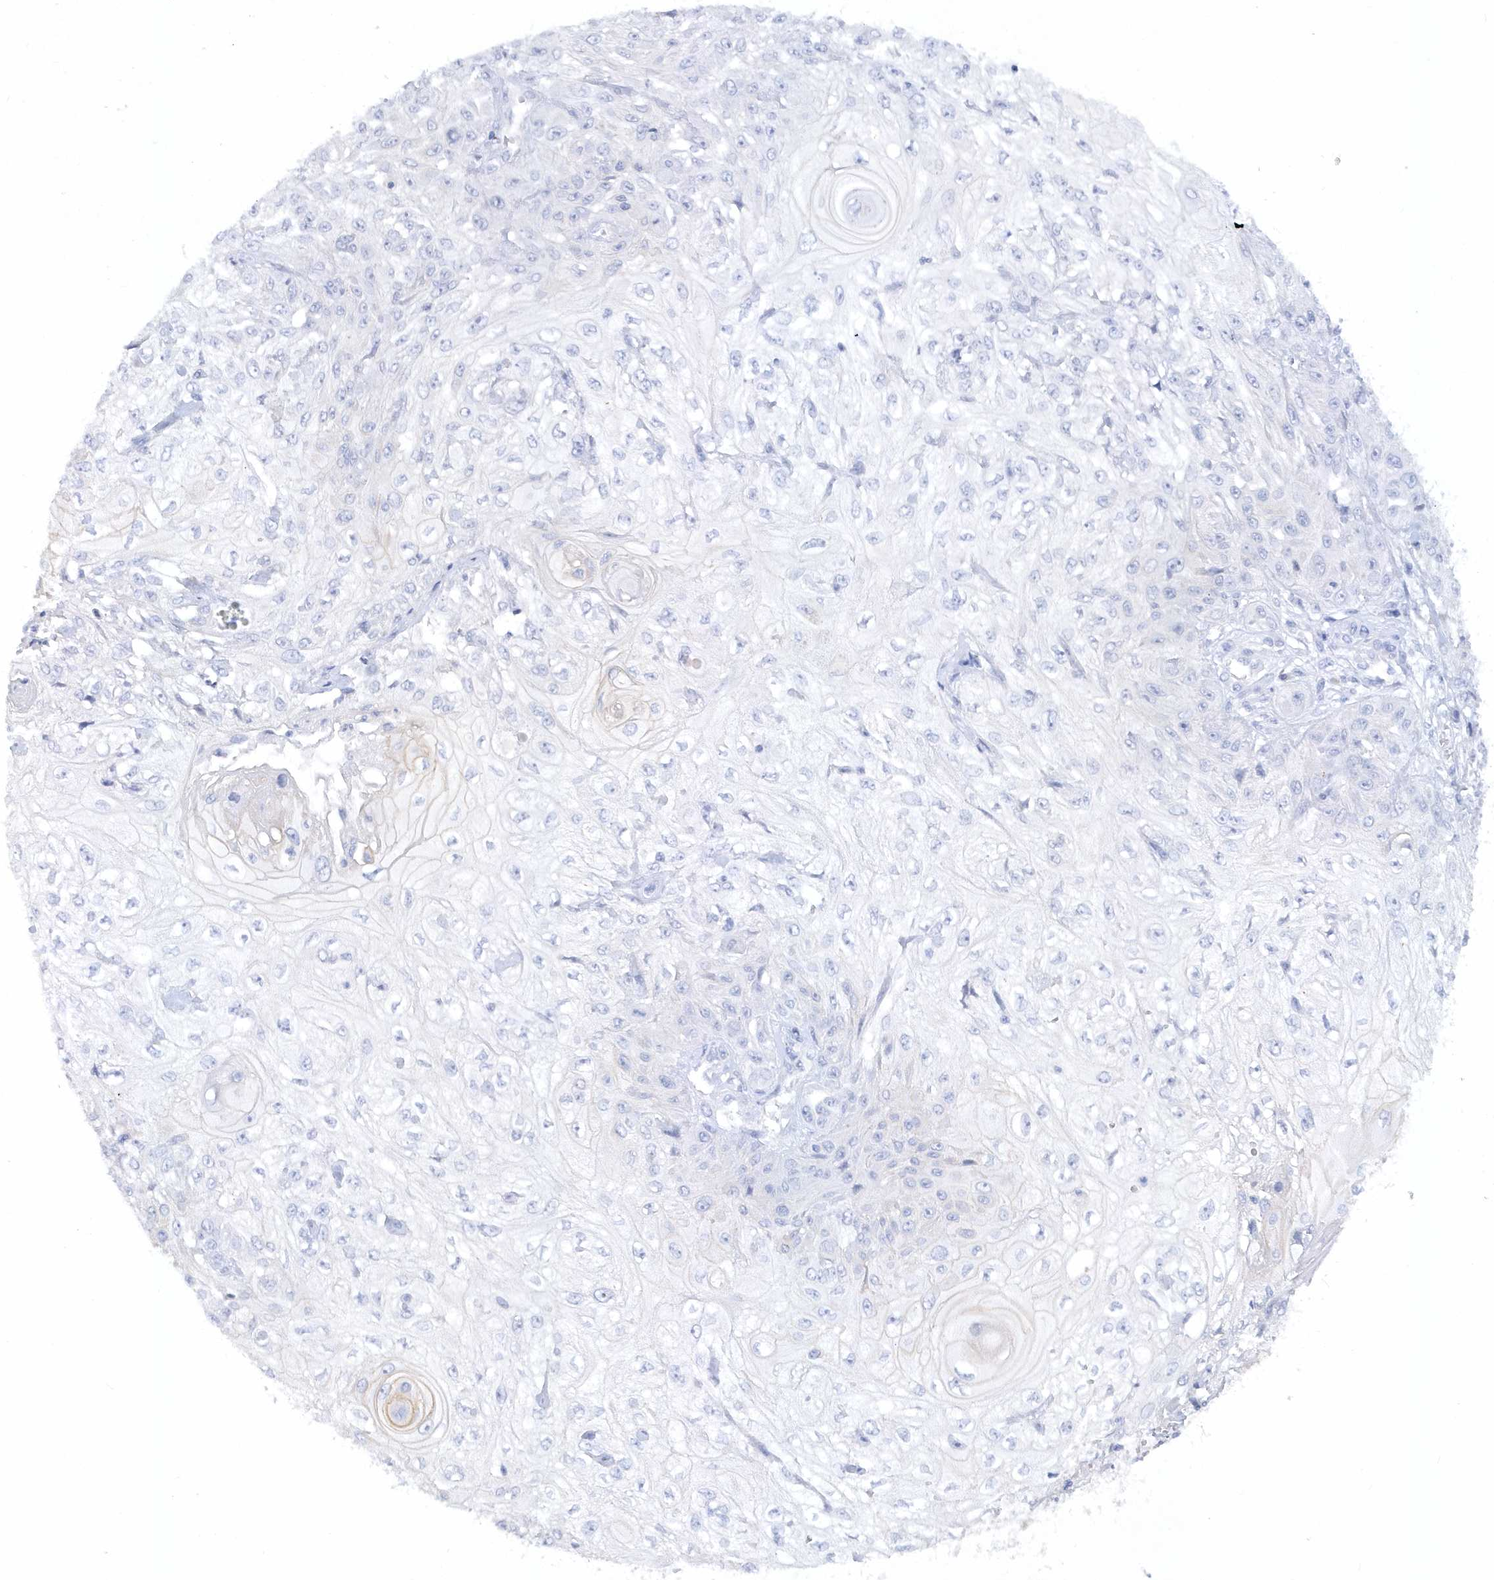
{"staining": {"intensity": "negative", "quantity": "none", "location": "none"}, "tissue": "skin cancer", "cell_type": "Tumor cells", "image_type": "cancer", "snomed": [{"axis": "morphology", "description": "Squamous cell carcinoma, NOS"}, {"axis": "morphology", "description": "Squamous cell carcinoma, metastatic, NOS"}, {"axis": "topography", "description": "Skin"}, {"axis": "topography", "description": "Lymph node"}], "caption": "DAB immunohistochemical staining of squamous cell carcinoma (skin) reveals no significant expression in tumor cells. (DAB (3,3'-diaminobenzidine) immunohistochemistry (IHC) visualized using brightfield microscopy, high magnification).", "gene": "RPE", "patient": {"sex": "male", "age": 75}}